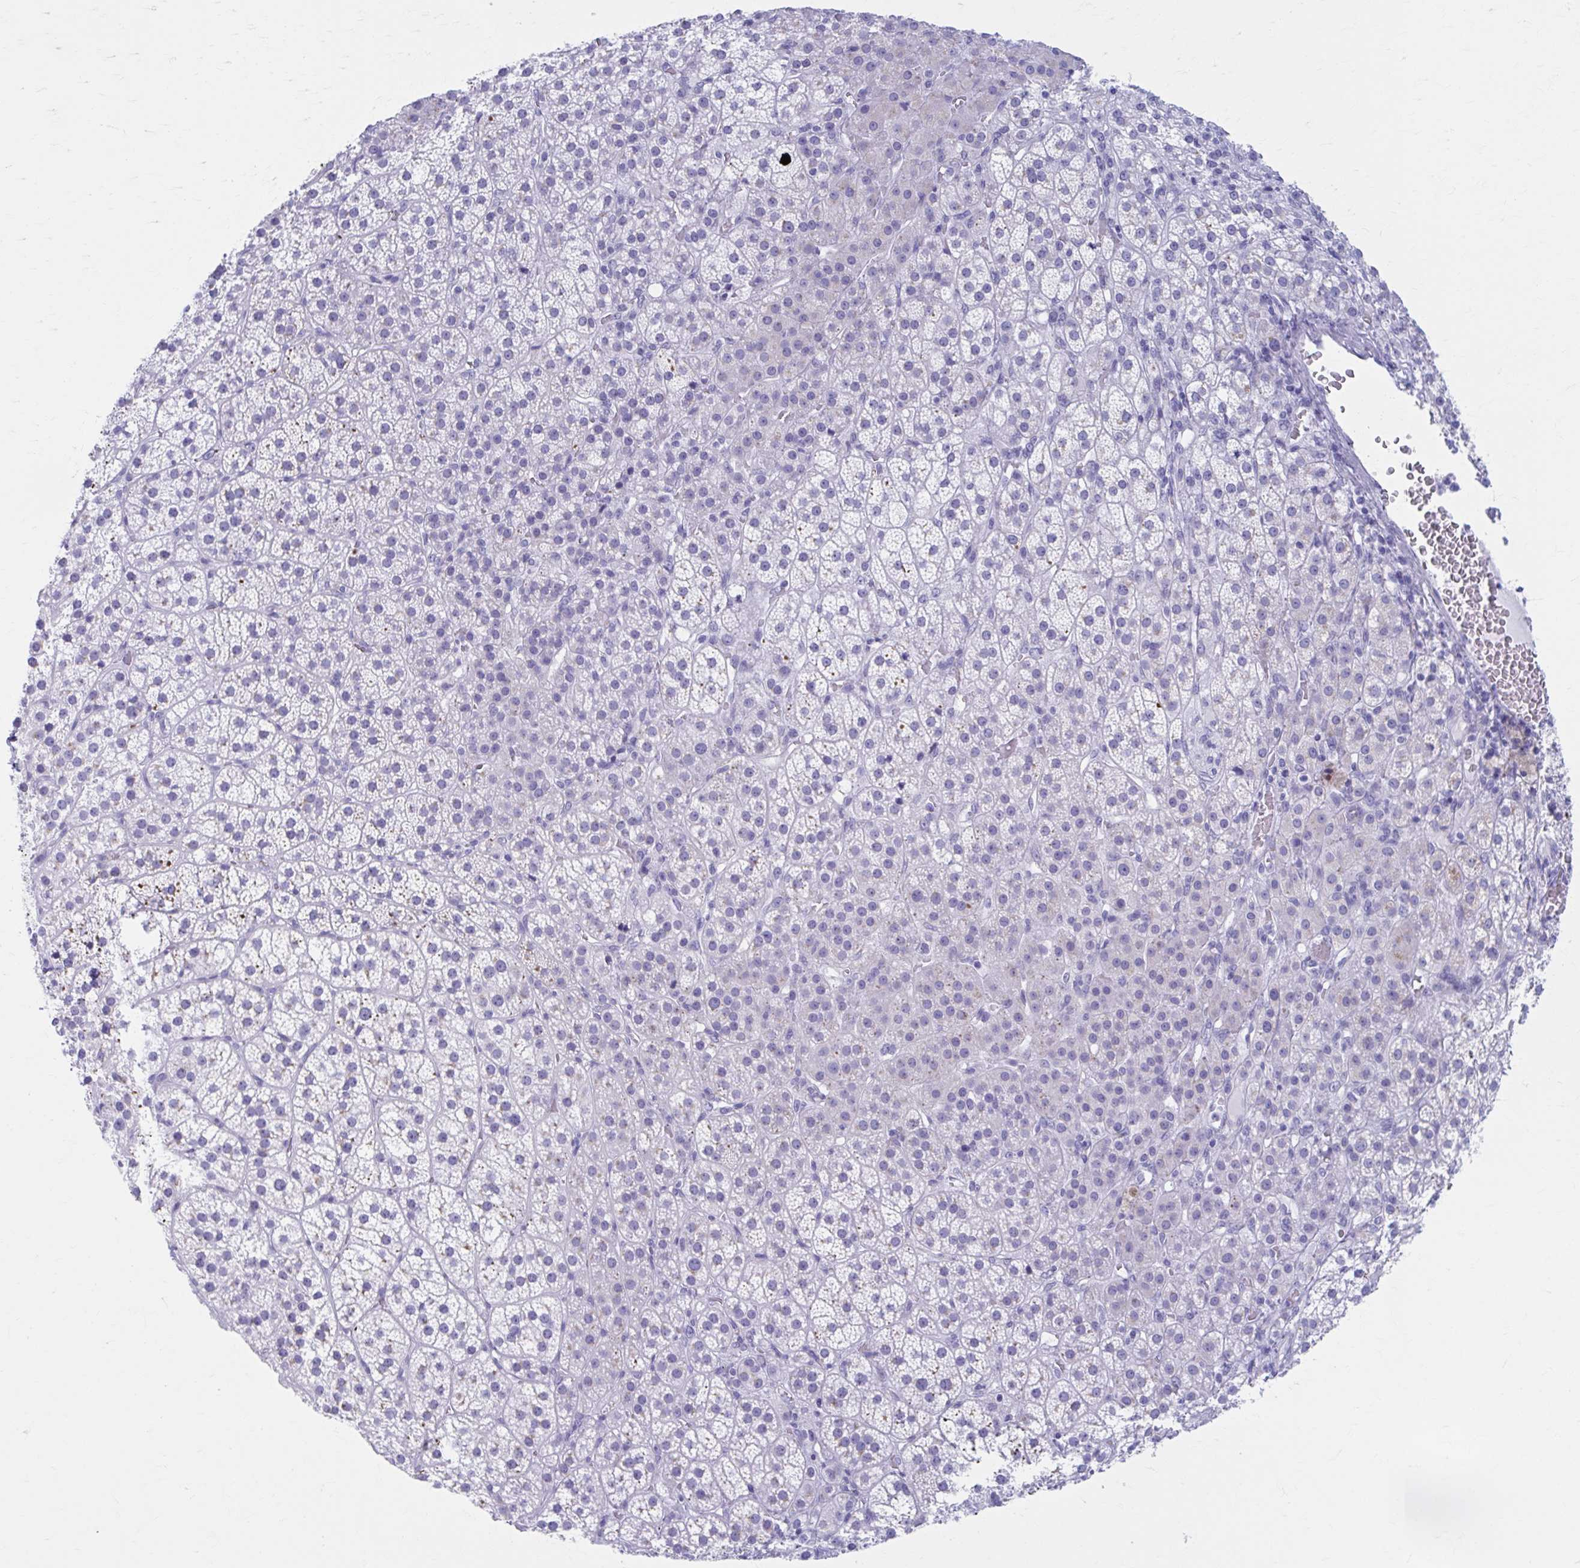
{"staining": {"intensity": "moderate", "quantity": "<25%", "location": "cytoplasmic/membranous"}, "tissue": "adrenal gland", "cell_type": "Glandular cells", "image_type": "normal", "snomed": [{"axis": "morphology", "description": "Normal tissue, NOS"}, {"axis": "topography", "description": "Adrenal gland"}], "caption": "An image of human adrenal gland stained for a protein demonstrates moderate cytoplasmic/membranous brown staining in glandular cells. Nuclei are stained in blue.", "gene": "KCNE2", "patient": {"sex": "female", "age": 60}}